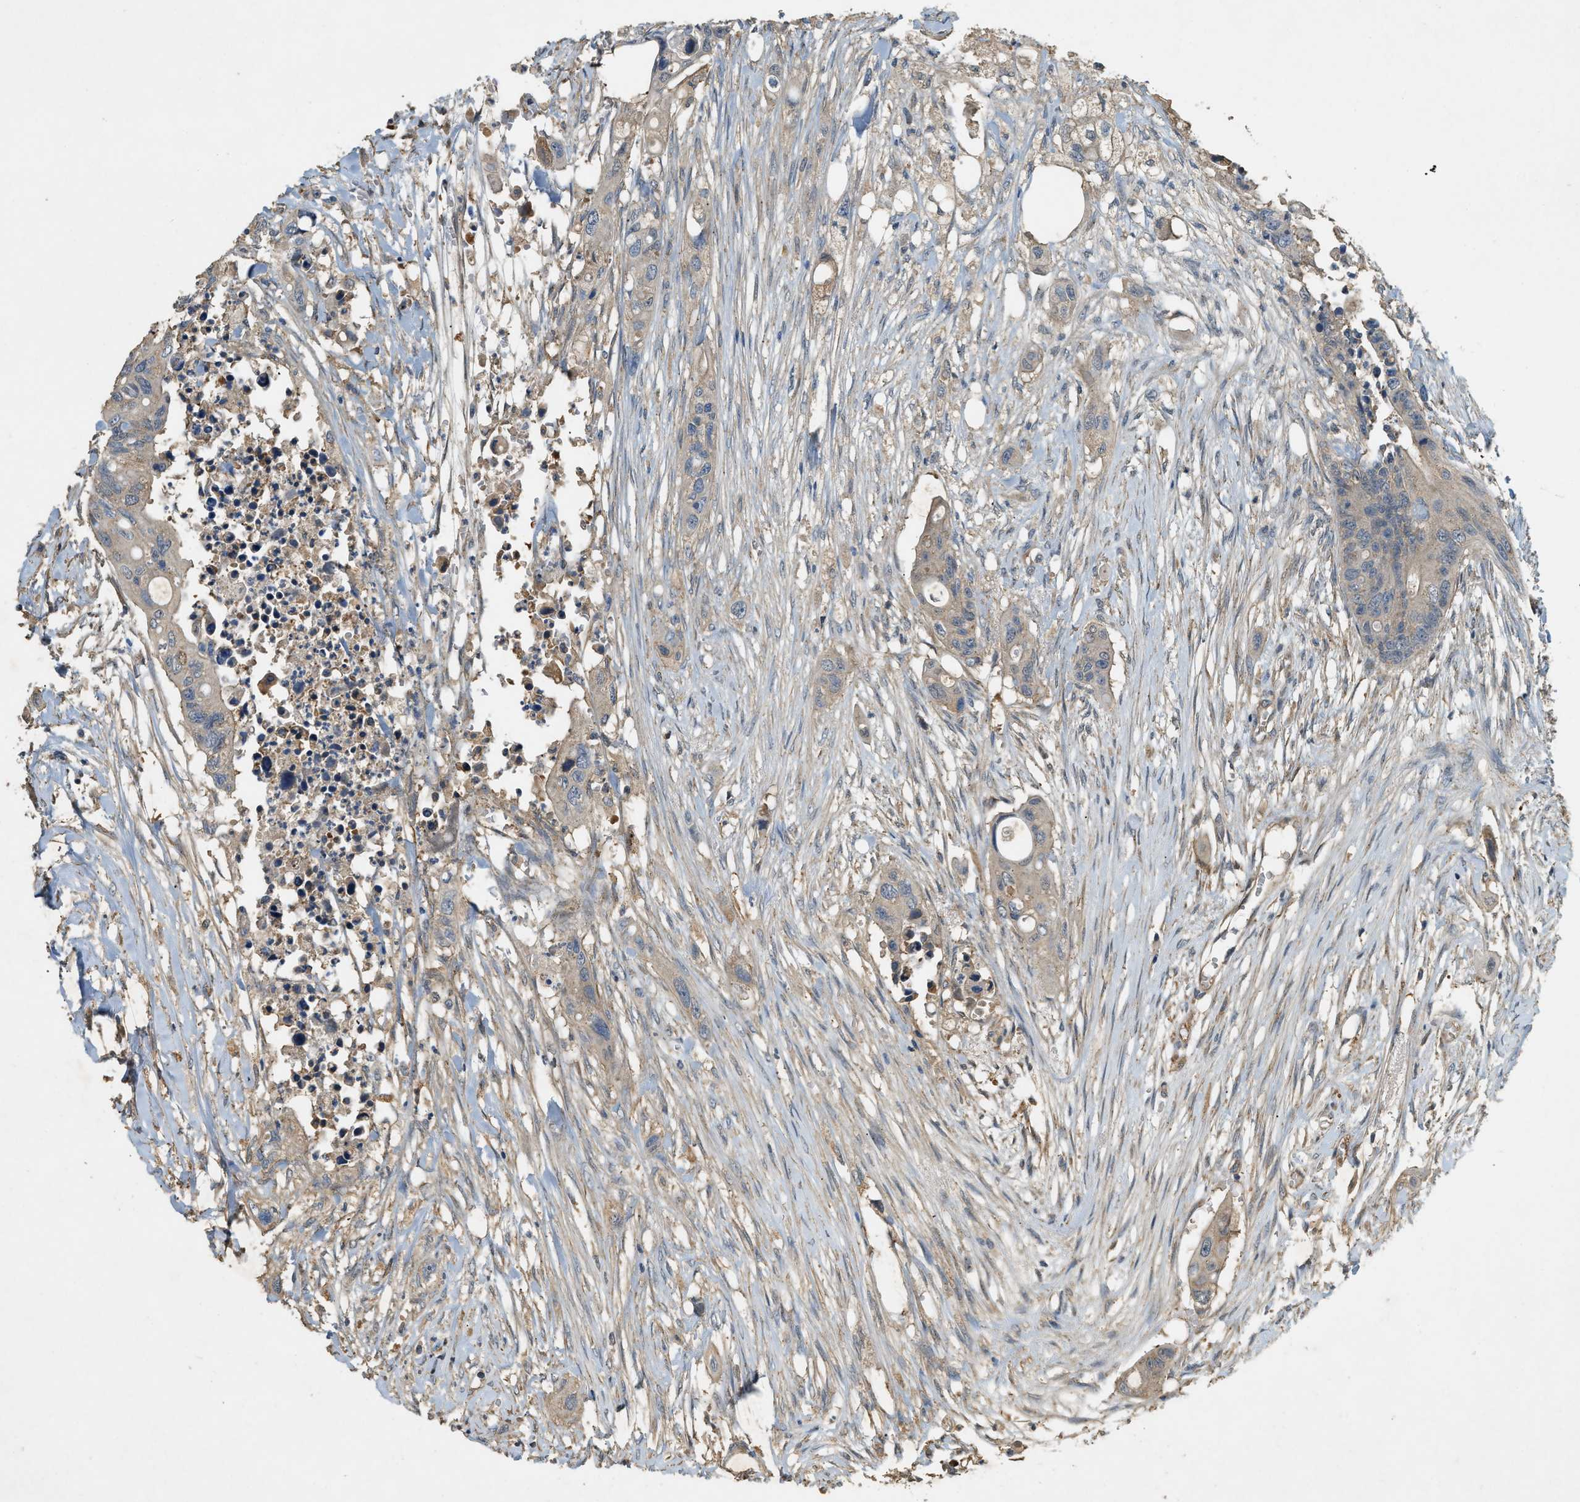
{"staining": {"intensity": "weak", "quantity": ">75%", "location": "cytoplasmic/membranous"}, "tissue": "colorectal cancer", "cell_type": "Tumor cells", "image_type": "cancer", "snomed": [{"axis": "morphology", "description": "Adenocarcinoma, NOS"}, {"axis": "topography", "description": "Colon"}], "caption": "A high-resolution photomicrograph shows immunohistochemistry staining of adenocarcinoma (colorectal), which shows weak cytoplasmic/membranous staining in approximately >75% of tumor cells.", "gene": "CFLAR", "patient": {"sex": "female", "age": 57}}